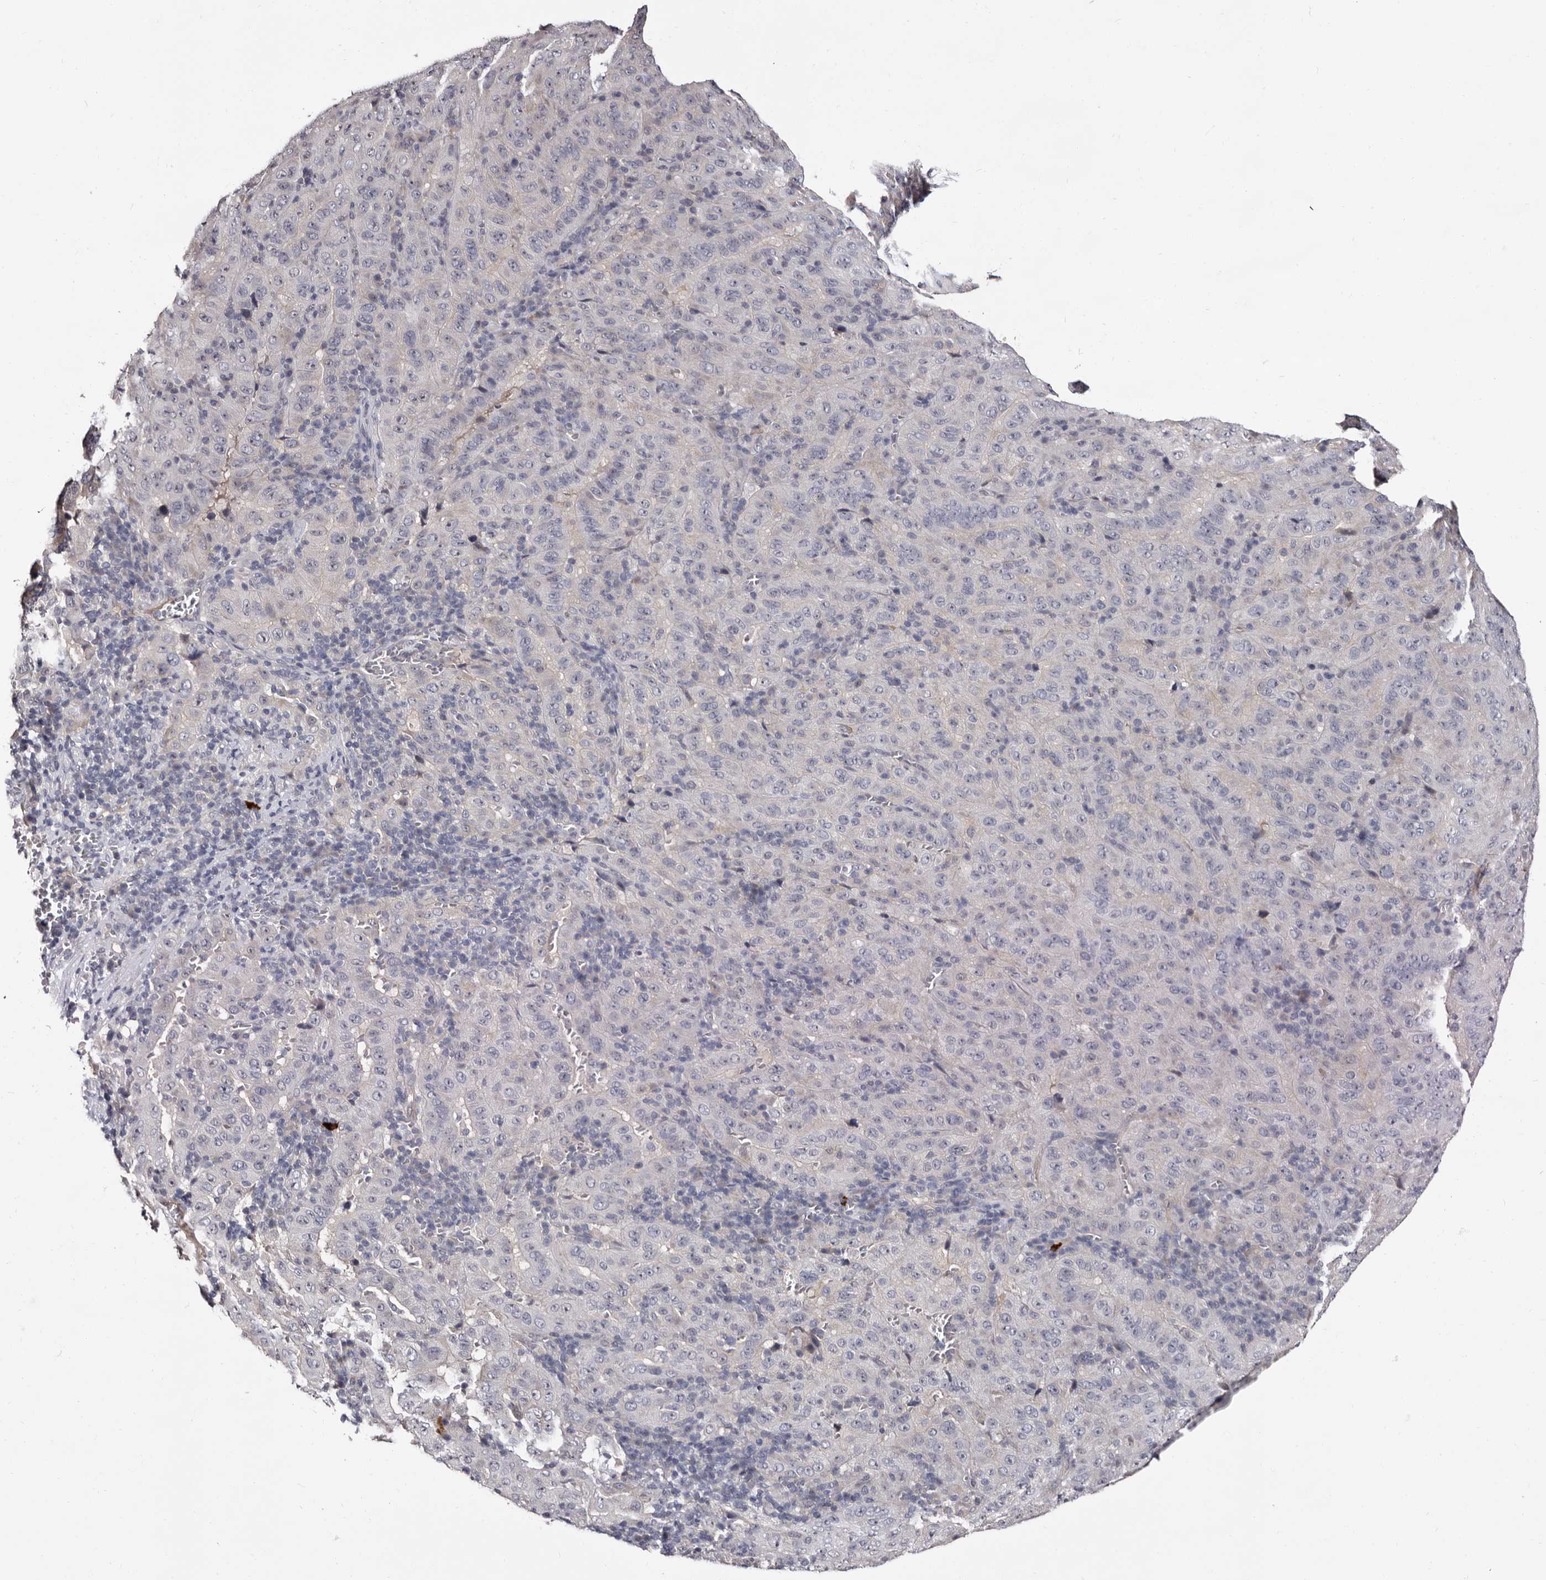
{"staining": {"intensity": "negative", "quantity": "none", "location": "none"}, "tissue": "pancreatic cancer", "cell_type": "Tumor cells", "image_type": "cancer", "snomed": [{"axis": "morphology", "description": "Adenocarcinoma, NOS"}, {"axis": "topography", "description": "Pancreas"}], "caption": "A histopathology image of pancreatic cancer (adenocarcinoma) stained for a protein reveals no brown staining in tumor cells.", "gene": "BPGM", "patient": {"sex": "male", "age": 63}}